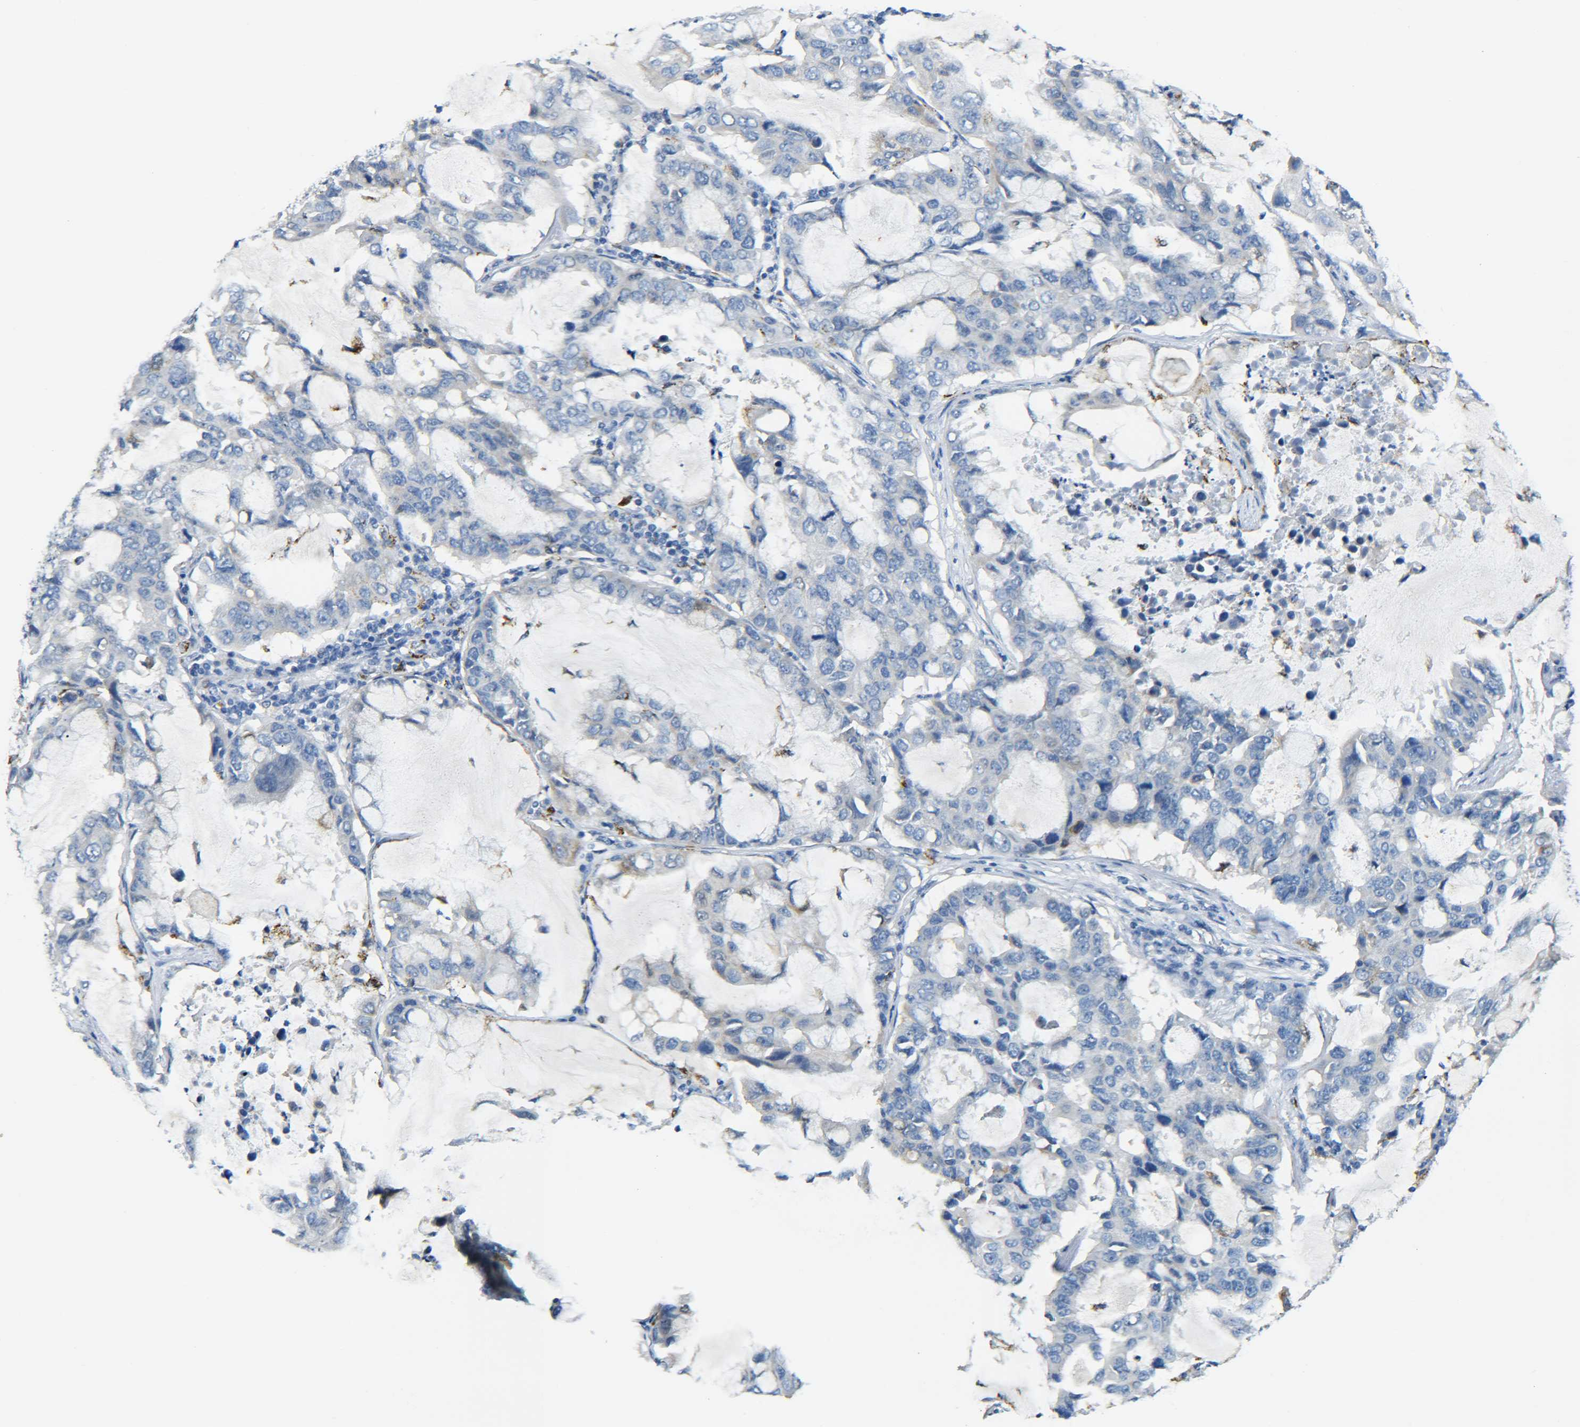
{"staining": {"intensity": "negative", "quantity": "none", "location": "none"}, "tissue": "lung cancer", "cell_type": "Tumor cells", "image_type": "cancer", "snomed": [{"axis": "morphology", "description": "Adenocarcinoma, NOS"}, {"axis": "topography", "description": "Lung"}], "caption": "Immunohistochemistry (IHC) image of neoplastic tissue: human lung cancer (adenocarcinoma) stained with DAB exhibits no significant protein expression in tumor cells. (Stains: DAB immunohistochemistry with hematoxylin counter stain, Microscopy: brightfield microscopy at high magnification).", "gene": "C15orf48", "patient": {"sex": "male", "age": 64}}